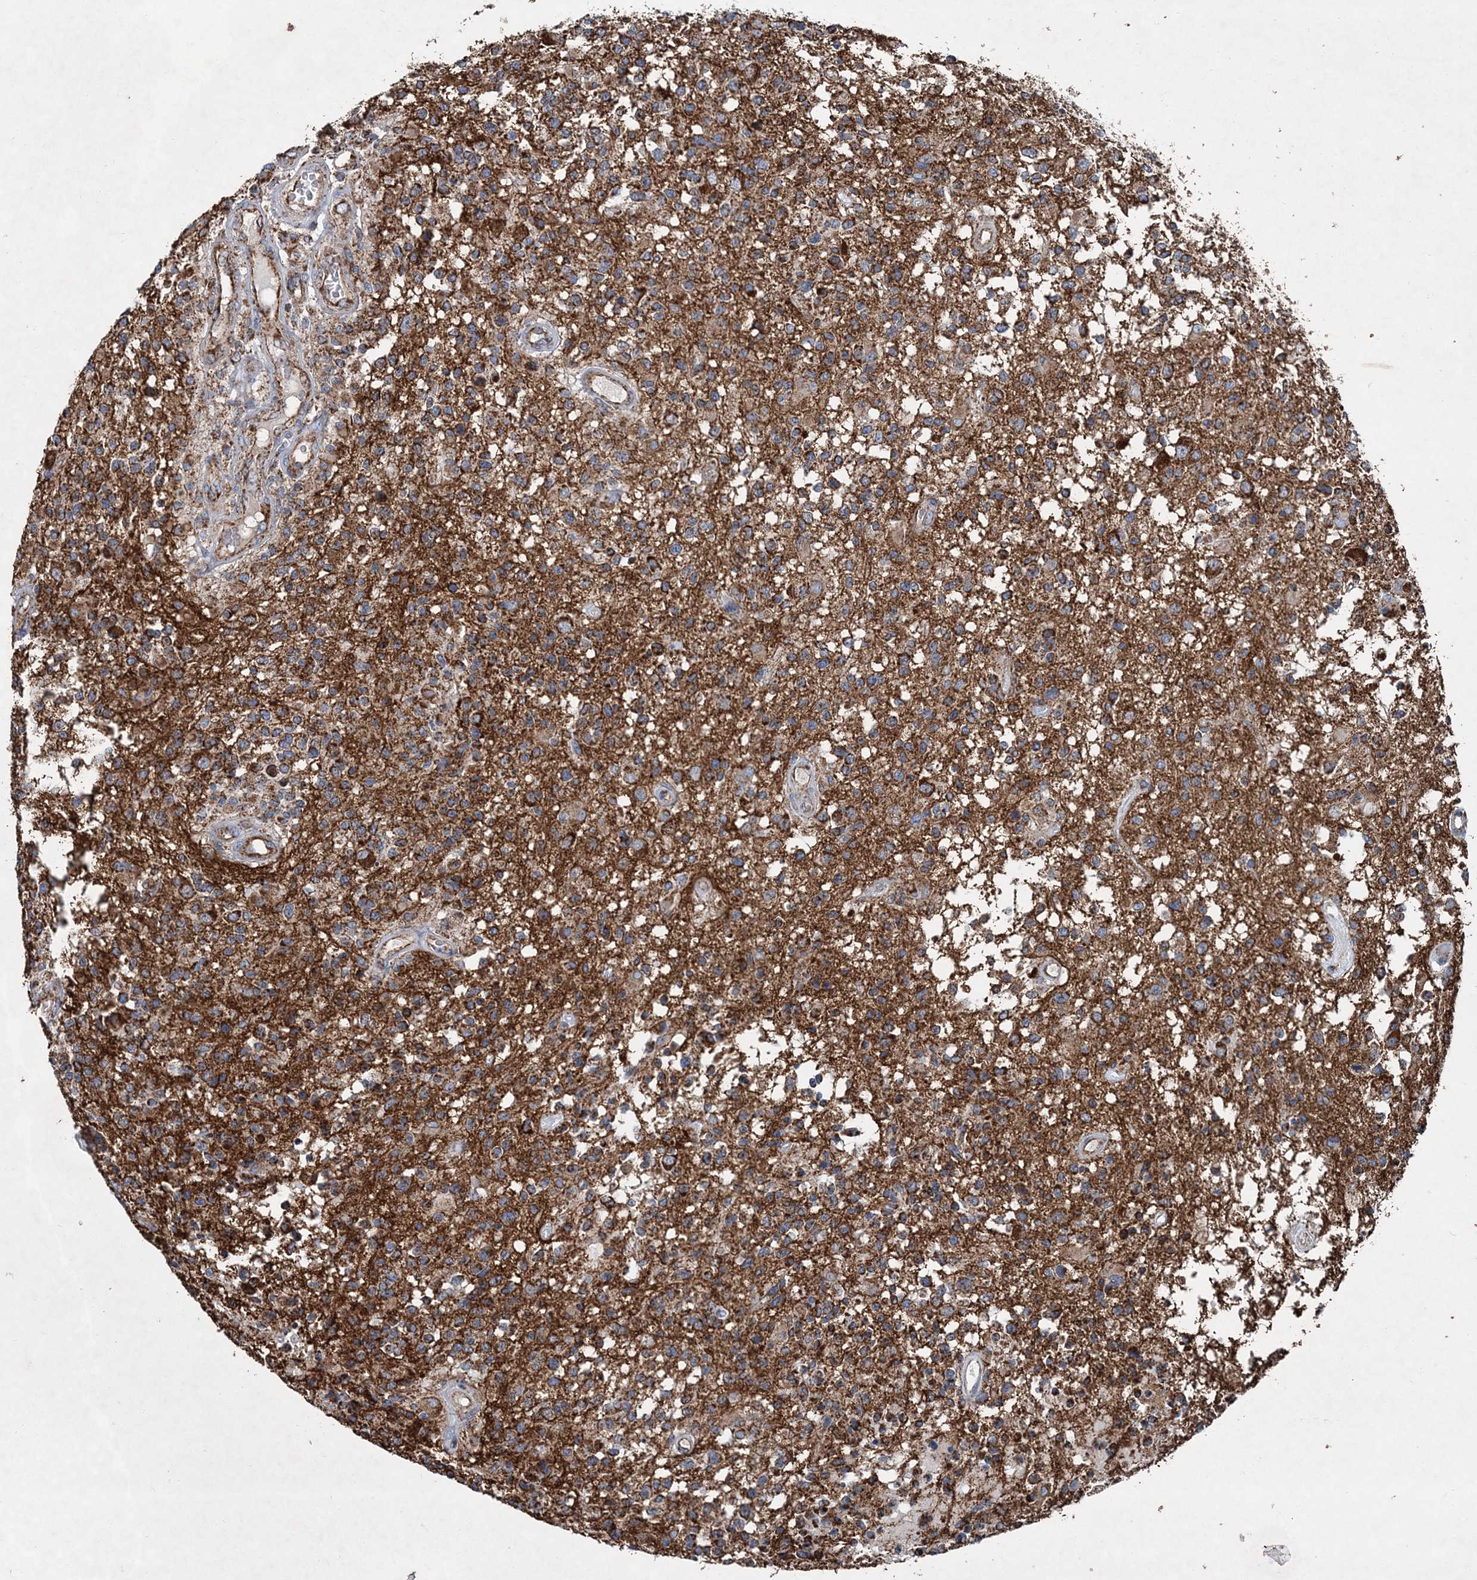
{"staining": {"intensity": "moderate", "quantity": ">75%", "location": "cytoplasmic/membranous"}, "tissue": "glioma", "cell_type": "Tumor cells", "image_type": "cancer", "snomed": [{"axis": "morphology", "description": "Glioma, malignant, High grade"}, {"axis": "morphology", "description": "Glioblastoma, NOS"}, {"axis": "topography", "description": "Brain"}], "caption": "This is an image of IHC staining of glioblastoma, which shows moderate positivity in the cytoplasmic/membranous of tumor cells.", "gene": "SPAG16", "patient": {"sex": "male", "age": 60}}